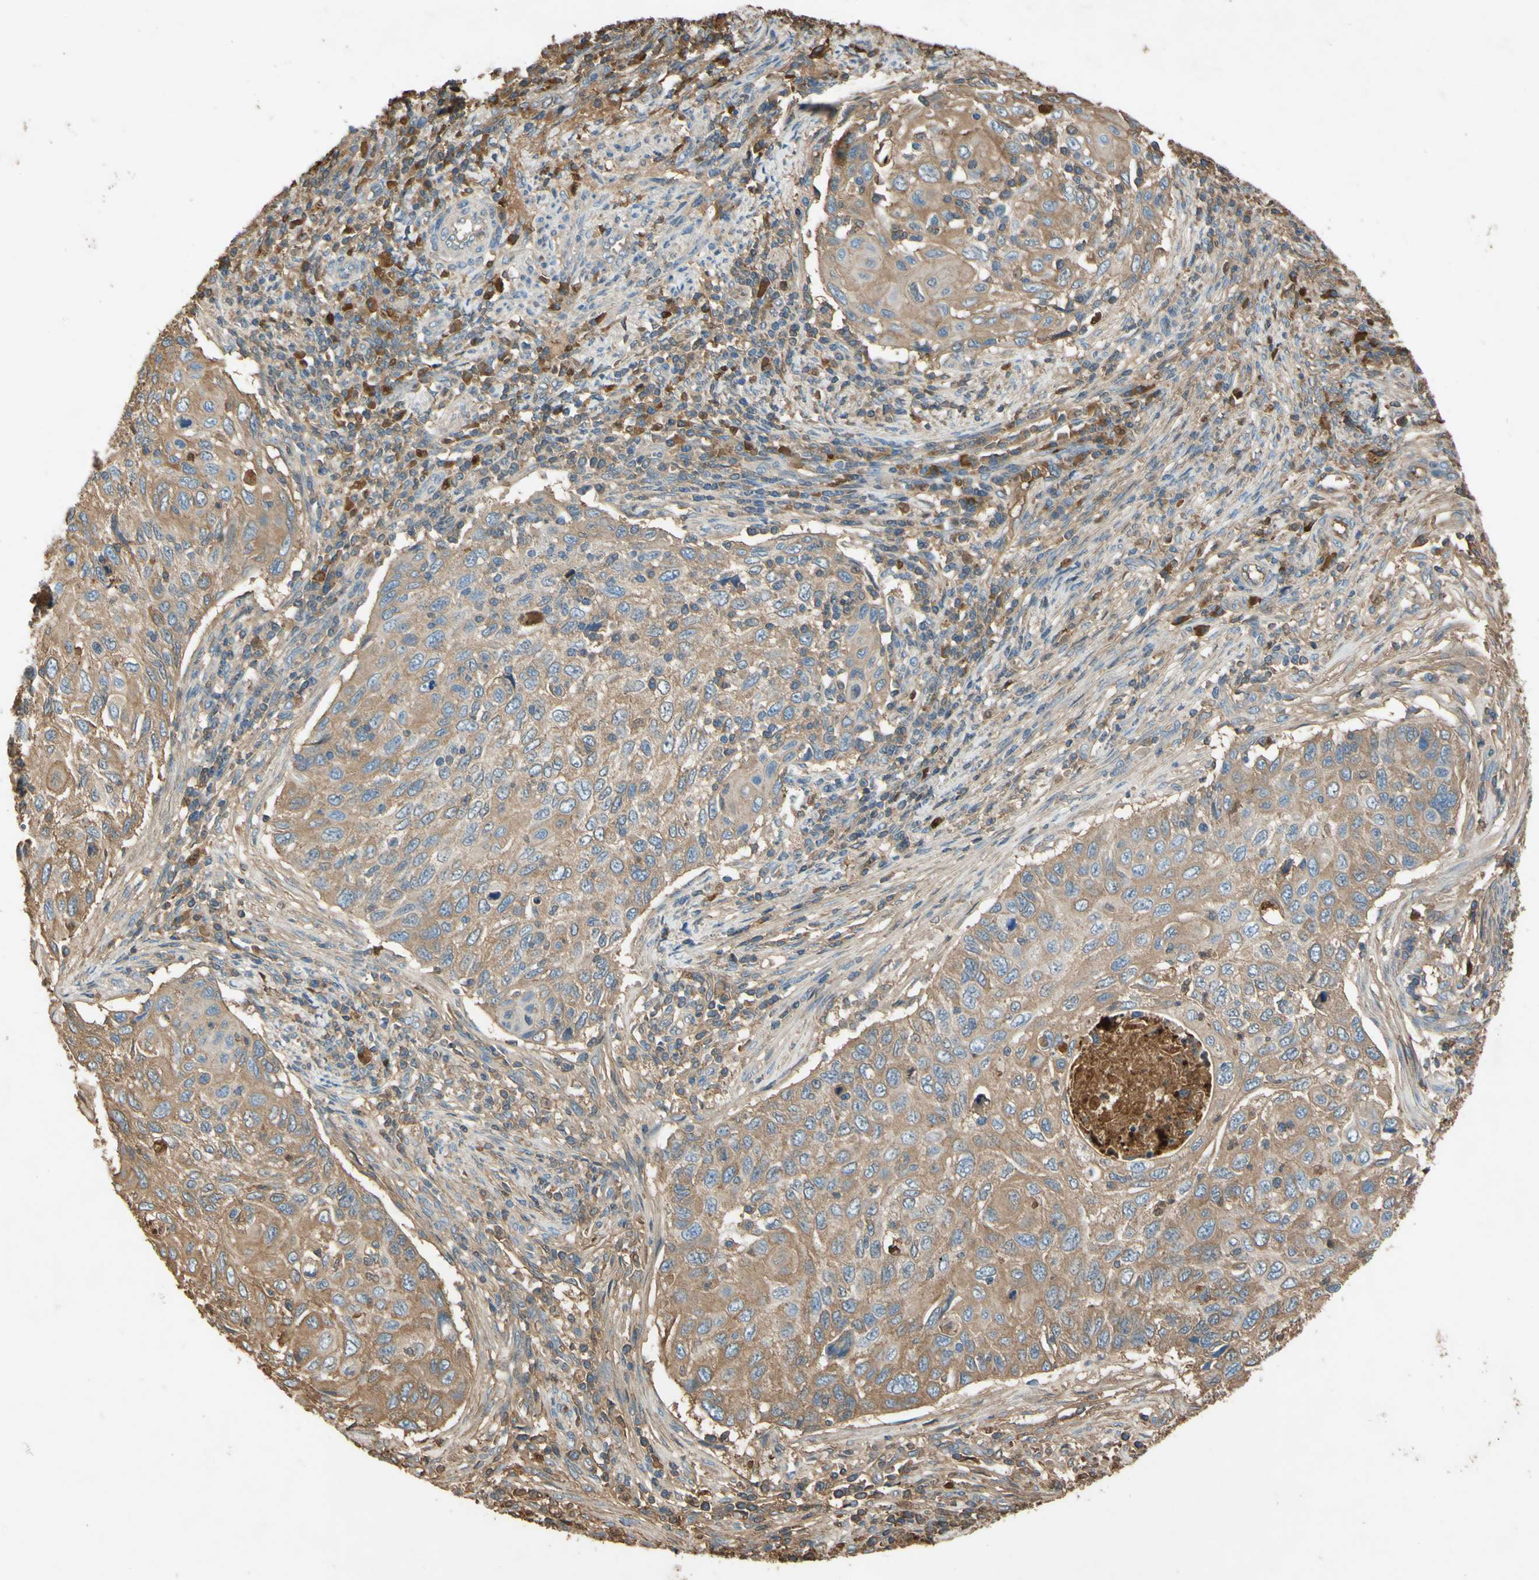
{"staining": {"intensity": "moderate", "quantity": "25%-75%", "location": "cytoplasmic/membranous"}, "tissue": "cervical cancer", "cell_type": "Tumor cells", "image_type": "cancer", "snomed": [{"axis": "morphology", "description": "Squamous cell carcinoma, NOS"}, {"axis": "topography", "description": "Cervix"}], "caption": "Human cervical squamous cell carcinoma stained with a brown dye reveals moderate cytoplasmic/membranous positive positivity in approximately 25%-75% of tumor cells.", "gene": "TIMP2", "patient": {"sex": "female", "age": 70}}